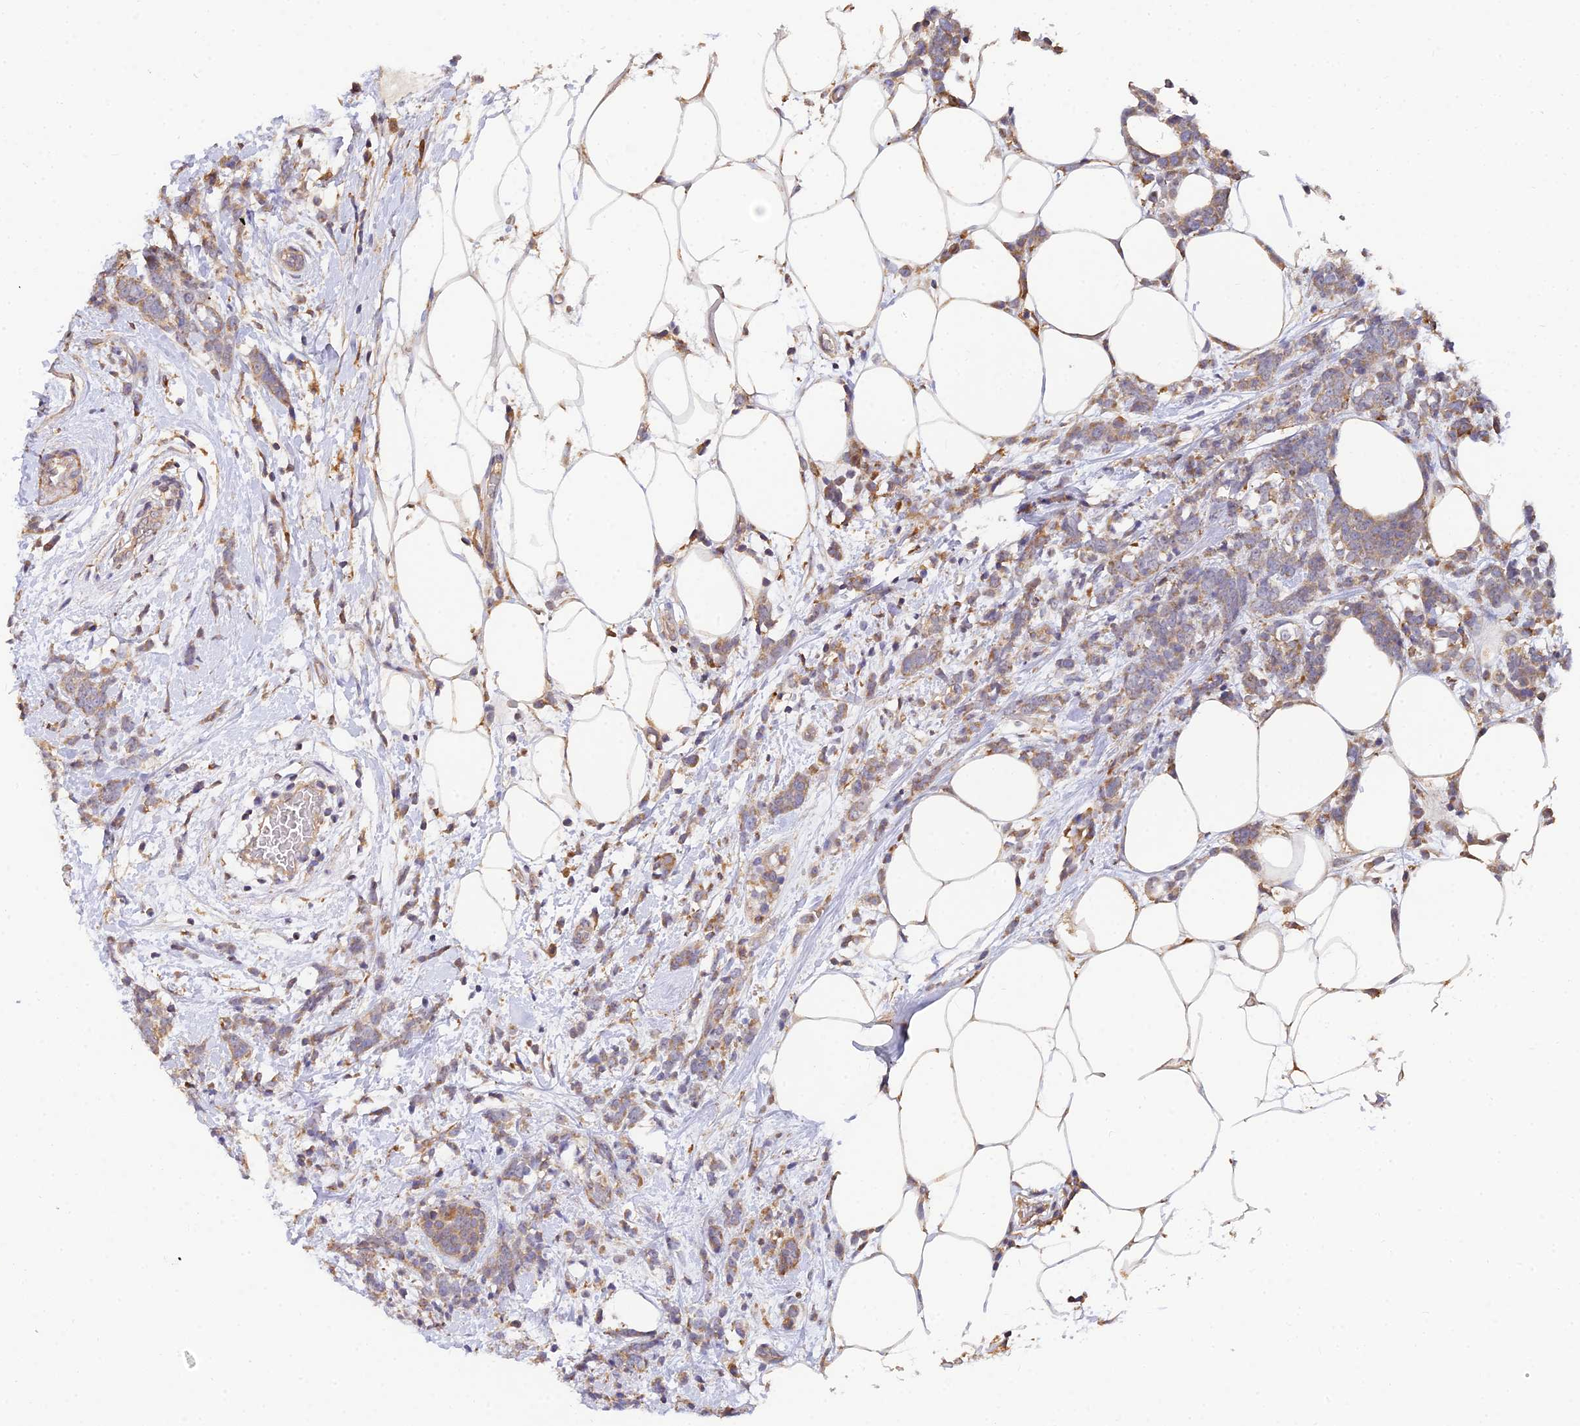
{"staining": {"intensity": "moderate", "quantity": ">75%", "location": "cytoplasmic/membranous"}, "tissue": "breast cancer", "cell_type": "Tumor cells", "image_type": "cancer", "snomed": [{"axis": "morphology", "description": "Lobular carcinoma"}, {"axis": "topography", "description": "Breast"}], "caption": "This is an image of immunohistochemistry (IHC) staining of breast cancer (lobular carcinoma), which shows moderate positivity in the cytoplasmic/membranous of tumor cells.", "gene": "ARL8B", "patient": {"sex": "female", "age": 58}}